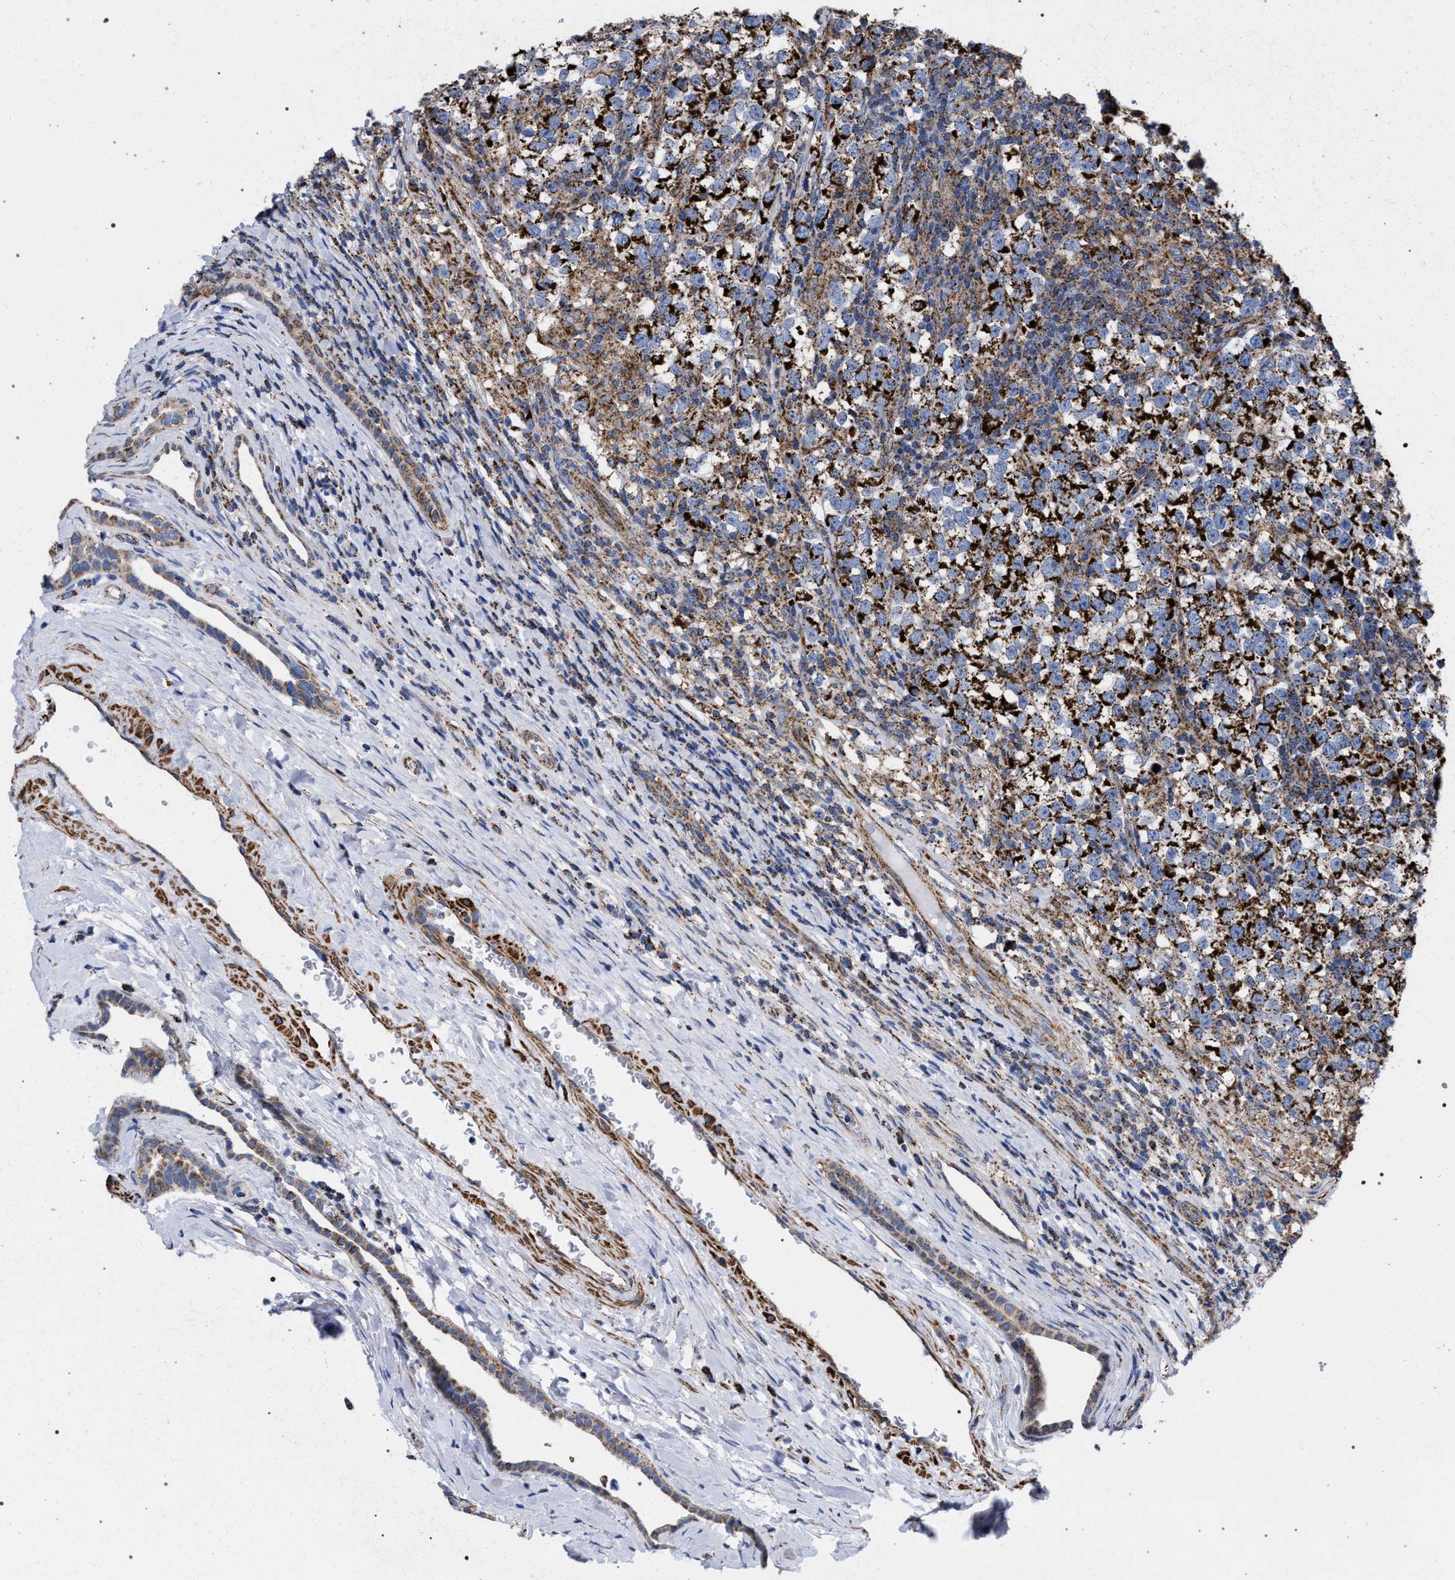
{"staining": {"intensity": "strong", "quantity": ">75%", "location": "cytoplasmic/membranous"}, "tissue": "testis cancer", "cell_type": "Tumor cells", "image_type": "cancer", "snomed": [{"axis": "morphology", "description": "Normal tissue, NOS"}, {"axis": "morphology", "description": "Seminoma, NOS"}, {"axis": "topography", "description": "Testis"}], "caption": "Immunohistochemical staining of testis seminoma demonstrates high levels of strong cytoplasmic/membranous protein positivity in about >75% of tumor cells. The protein is stained brown, and the nuclei are stained in blue (DAB (3,3'-diaminobenzidine) IHC with brightfield microscopy, high magnification).", "gene": "ACADS", "patient": {"sex": "male", "age": 43}}